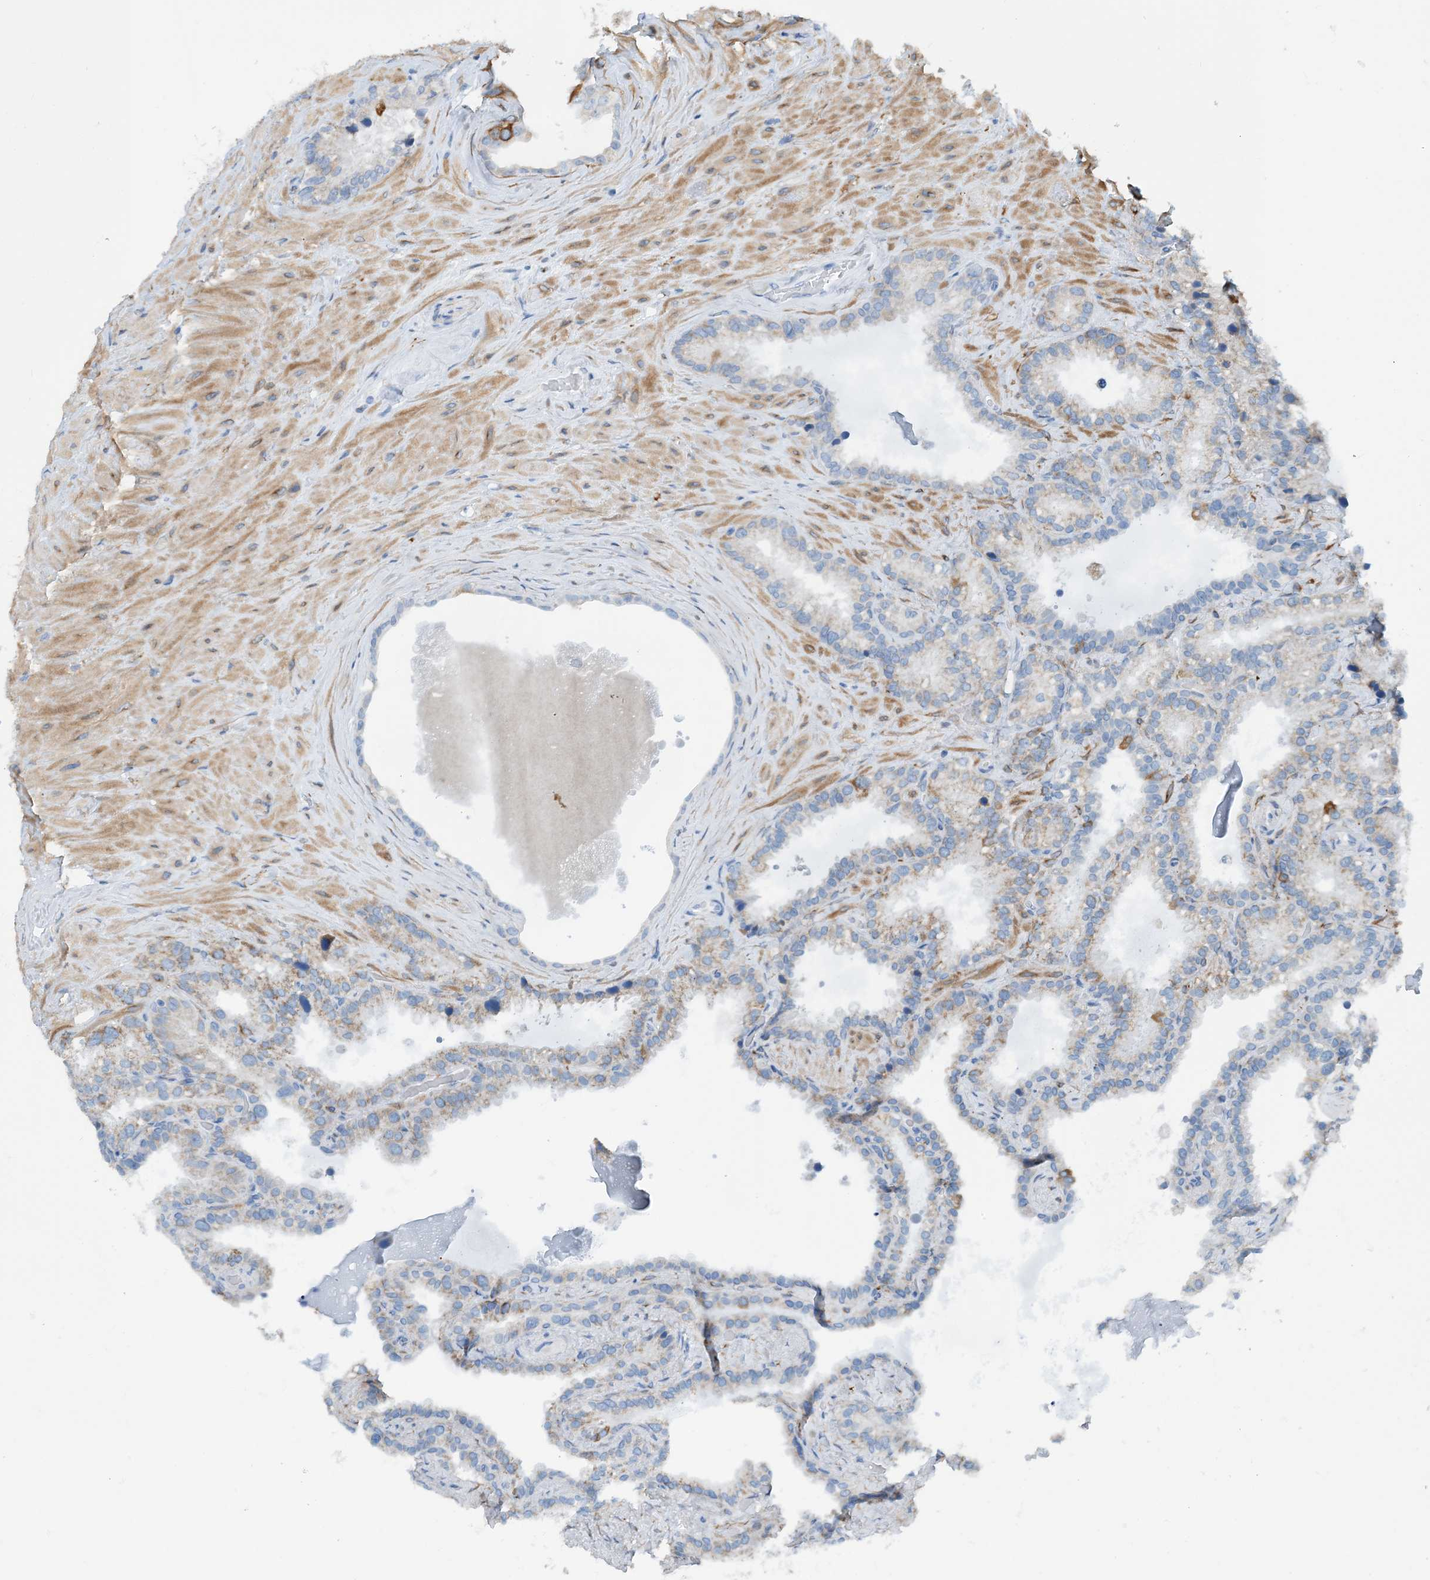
{"staining": {"intensity": "weak", "quantity": "<25%", "location": "cytoplasmic/membranous"}, "tissue": "seminal vesicle", "cell_type": "Glandular cells", "image_type": "normal", "snomed": [{"axis": "morphology", "description": "Normal tissue, NOS"}, {"axis": "topography", "description": "Prostate"}, {"axis": "topography", "description": "Seminal veicle"}], "caption": "This image is of benign seminal vesicle stained with IHC to label a protein in brown with the nuclei are counter-stained blue. There is no expression in glandular cells.", "gene": "EIF2A", "patient": {"sex": "male", "age": 68}}